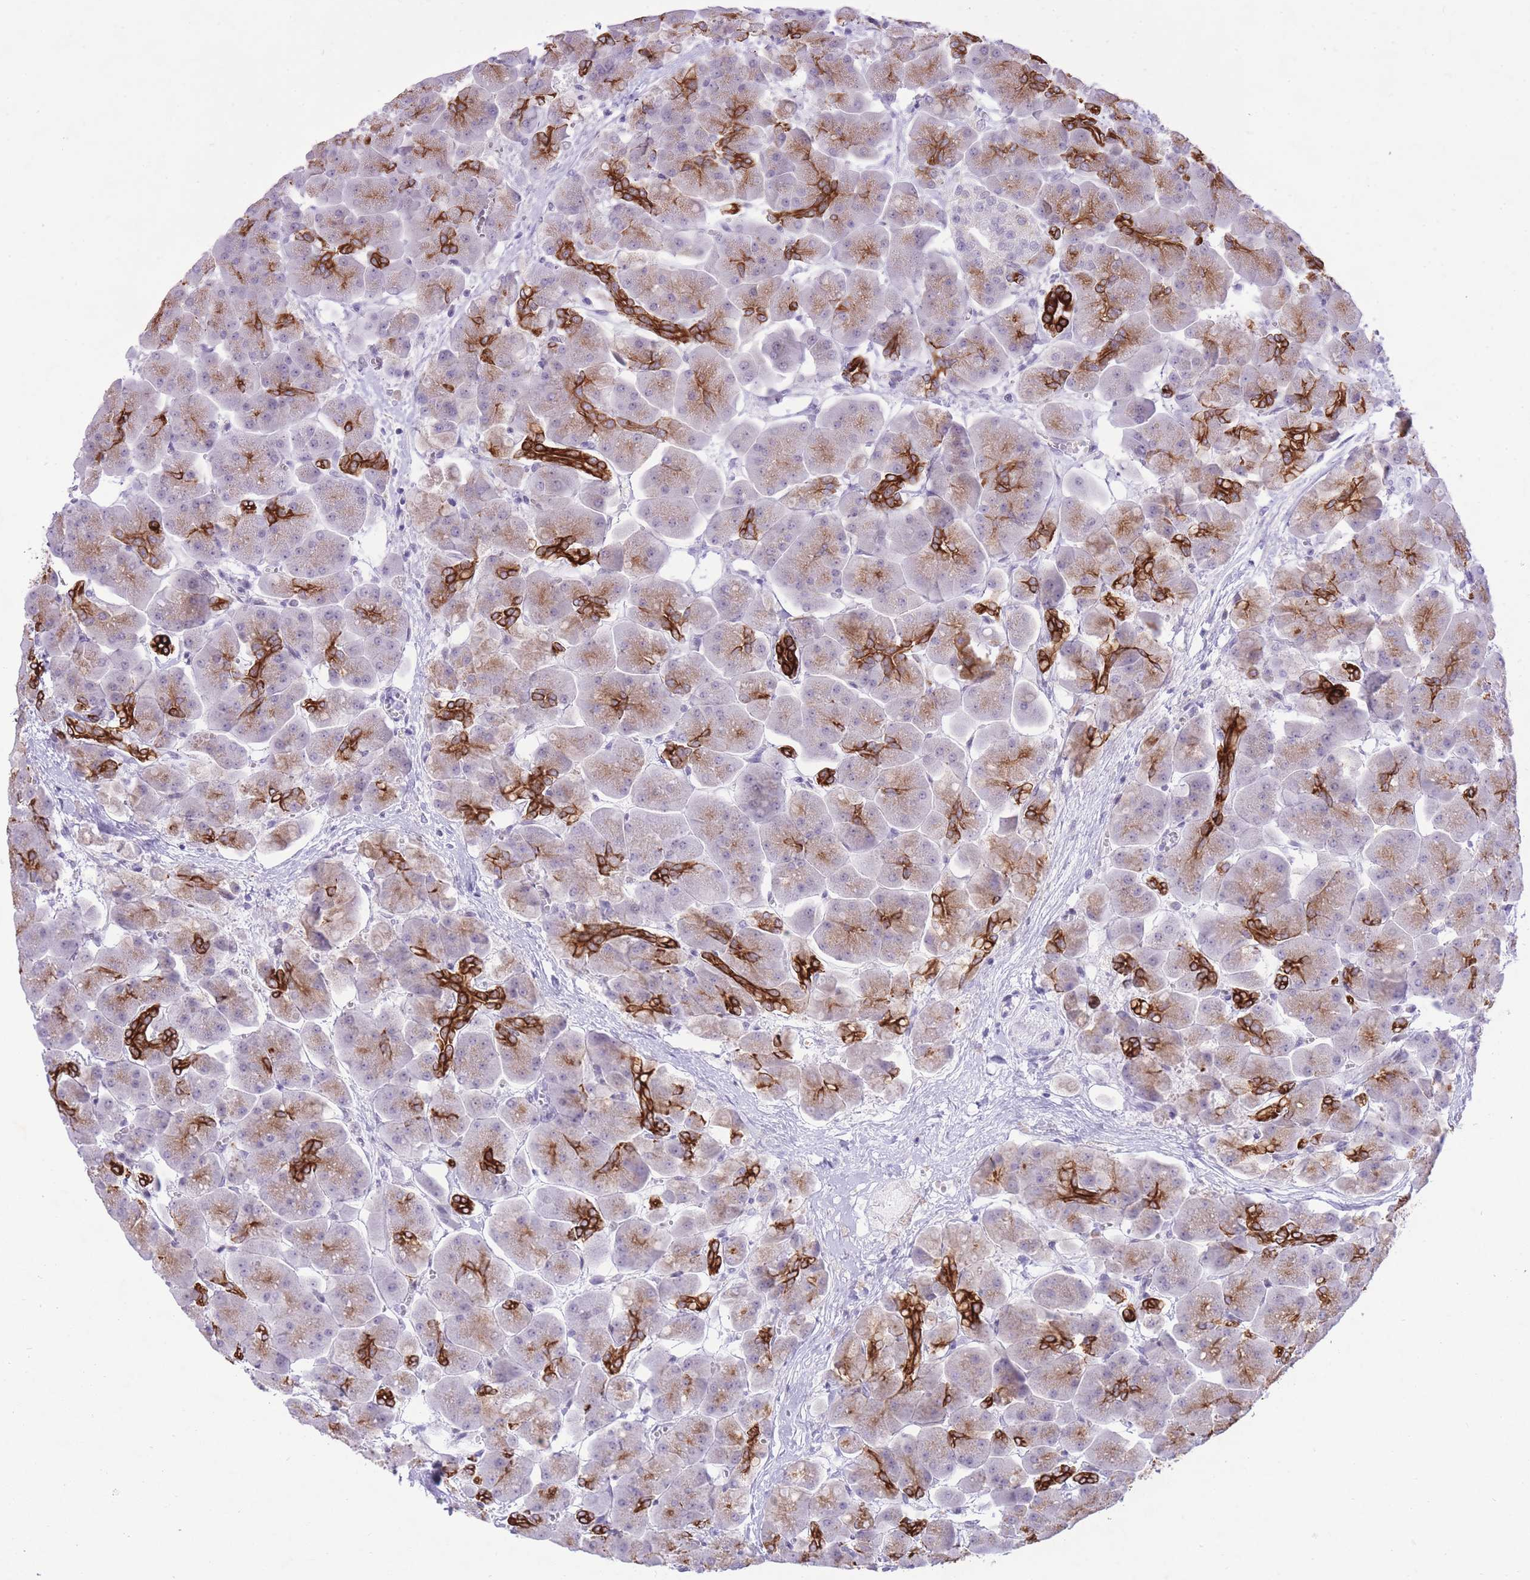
{"staining": {"intensity": "strong", "quantity": "25%-75%", "location": "cytoplasmic/membranous"}, "tissue": "pancreas", "cell_type": "Exocrine glandular cells", "image_type": "normal", "snomed": [{"axis": "morphology", "description": "Normal tissue, NOS"}, {"axis": "topography", "description": "Pancreas"}], "caption": "Unremarkable pancreas exhibits strong cytoplasmic/membranous positivity in about 25%-75% of exocrine glandular cells.", "gene": "MEIS3", "patient": {"sex": "male", "age": 66}}